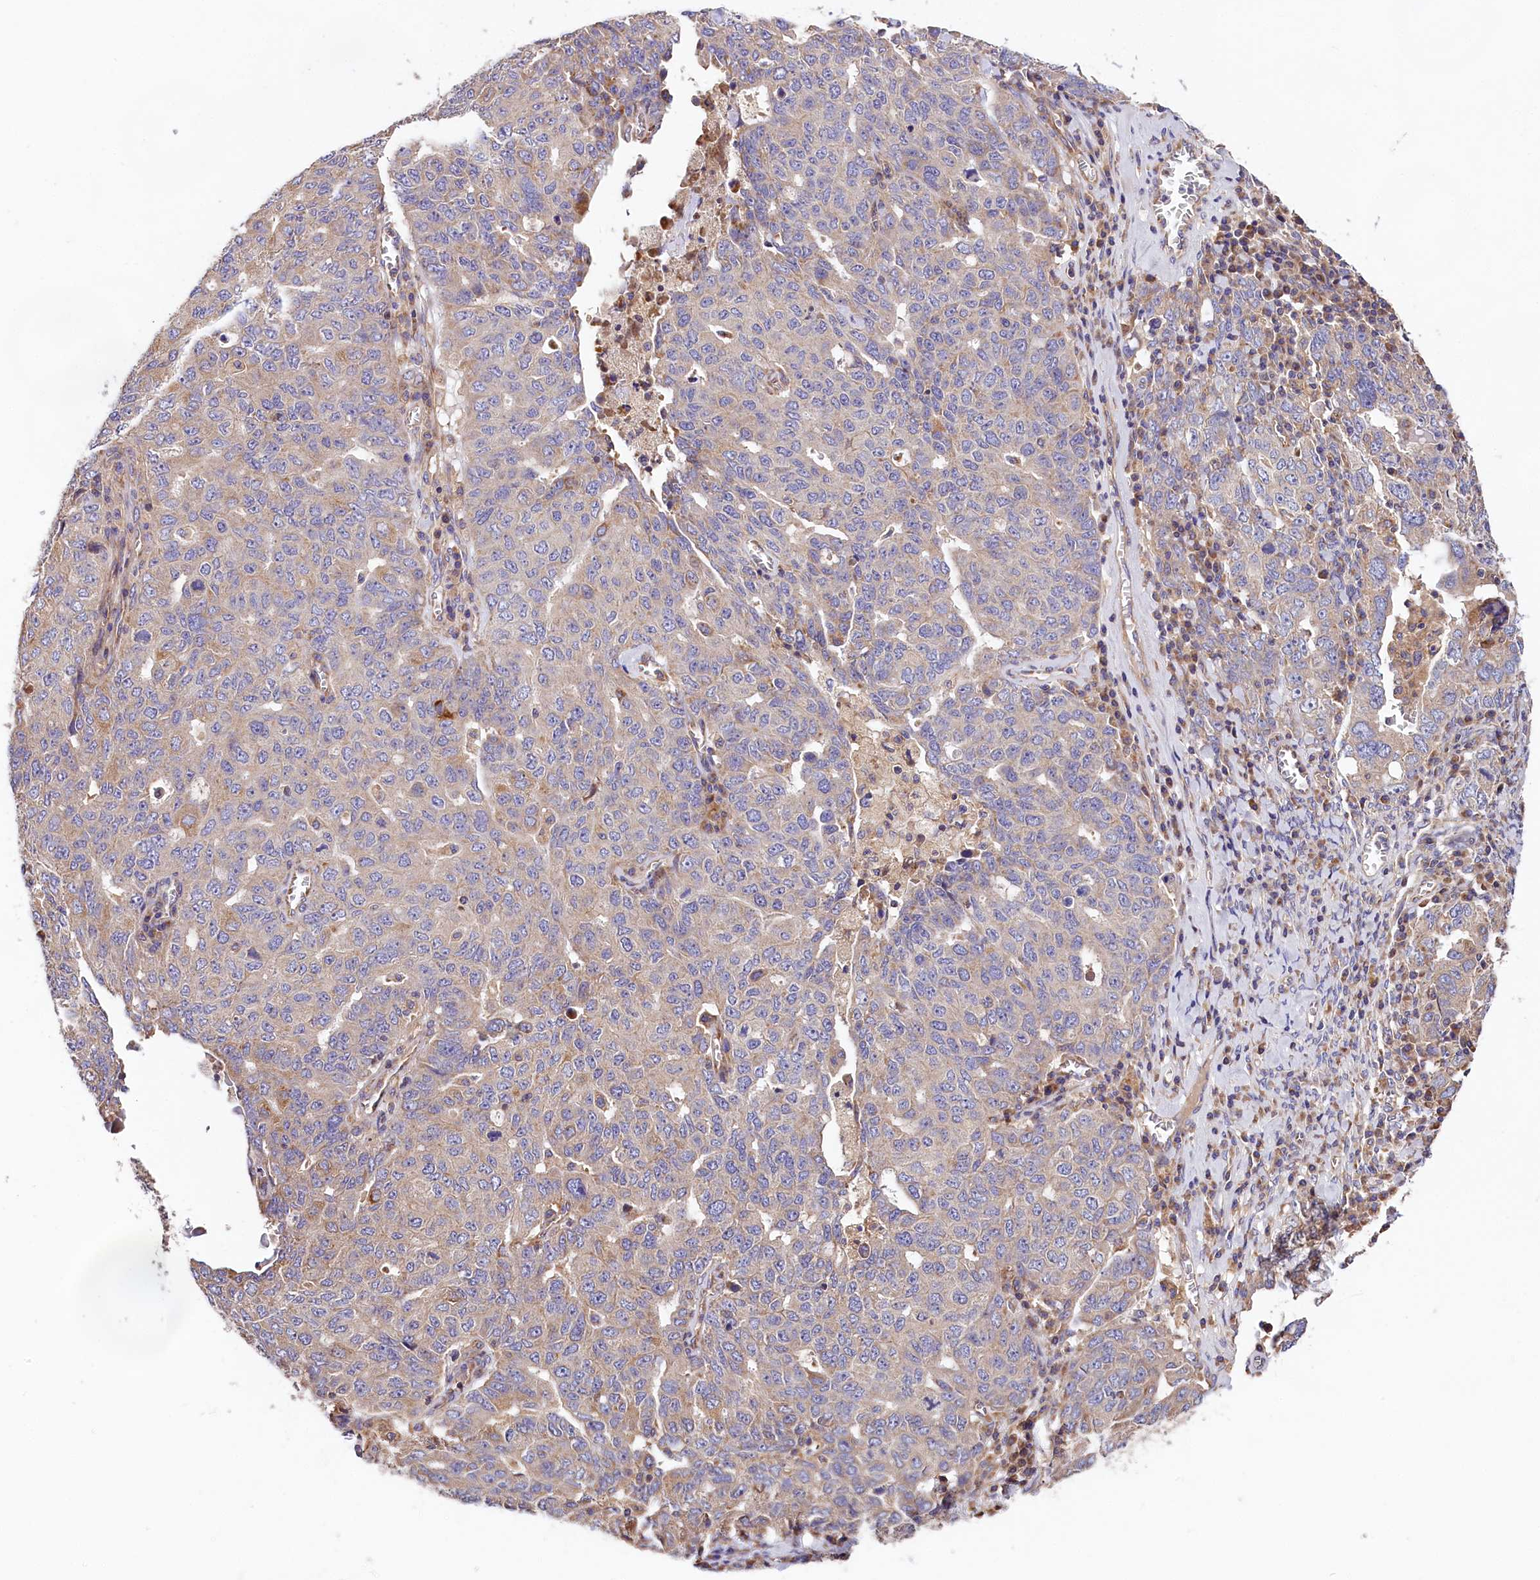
{"staining": {"intensity": "negative", "quantity": "none", "location": "none"}, "tissue": "ovarian cancer", "cell_type": "Tumor cells", "image_type": "cancer", "snomed": [{"axis": "morphology", "description": "Carcinoma, endometroid"}, {"axis": "topography", "description": "Ovary"}], "caption": "High power microscopy photomicrograph of an immunohistochemistry micrograph of ovarian endometroid carcinoma, revealing no significant expression in tumor cells. Nuclei are stained in blue.", "gene": "SPG11", "patient": {"sex": "female", "age": 62}}